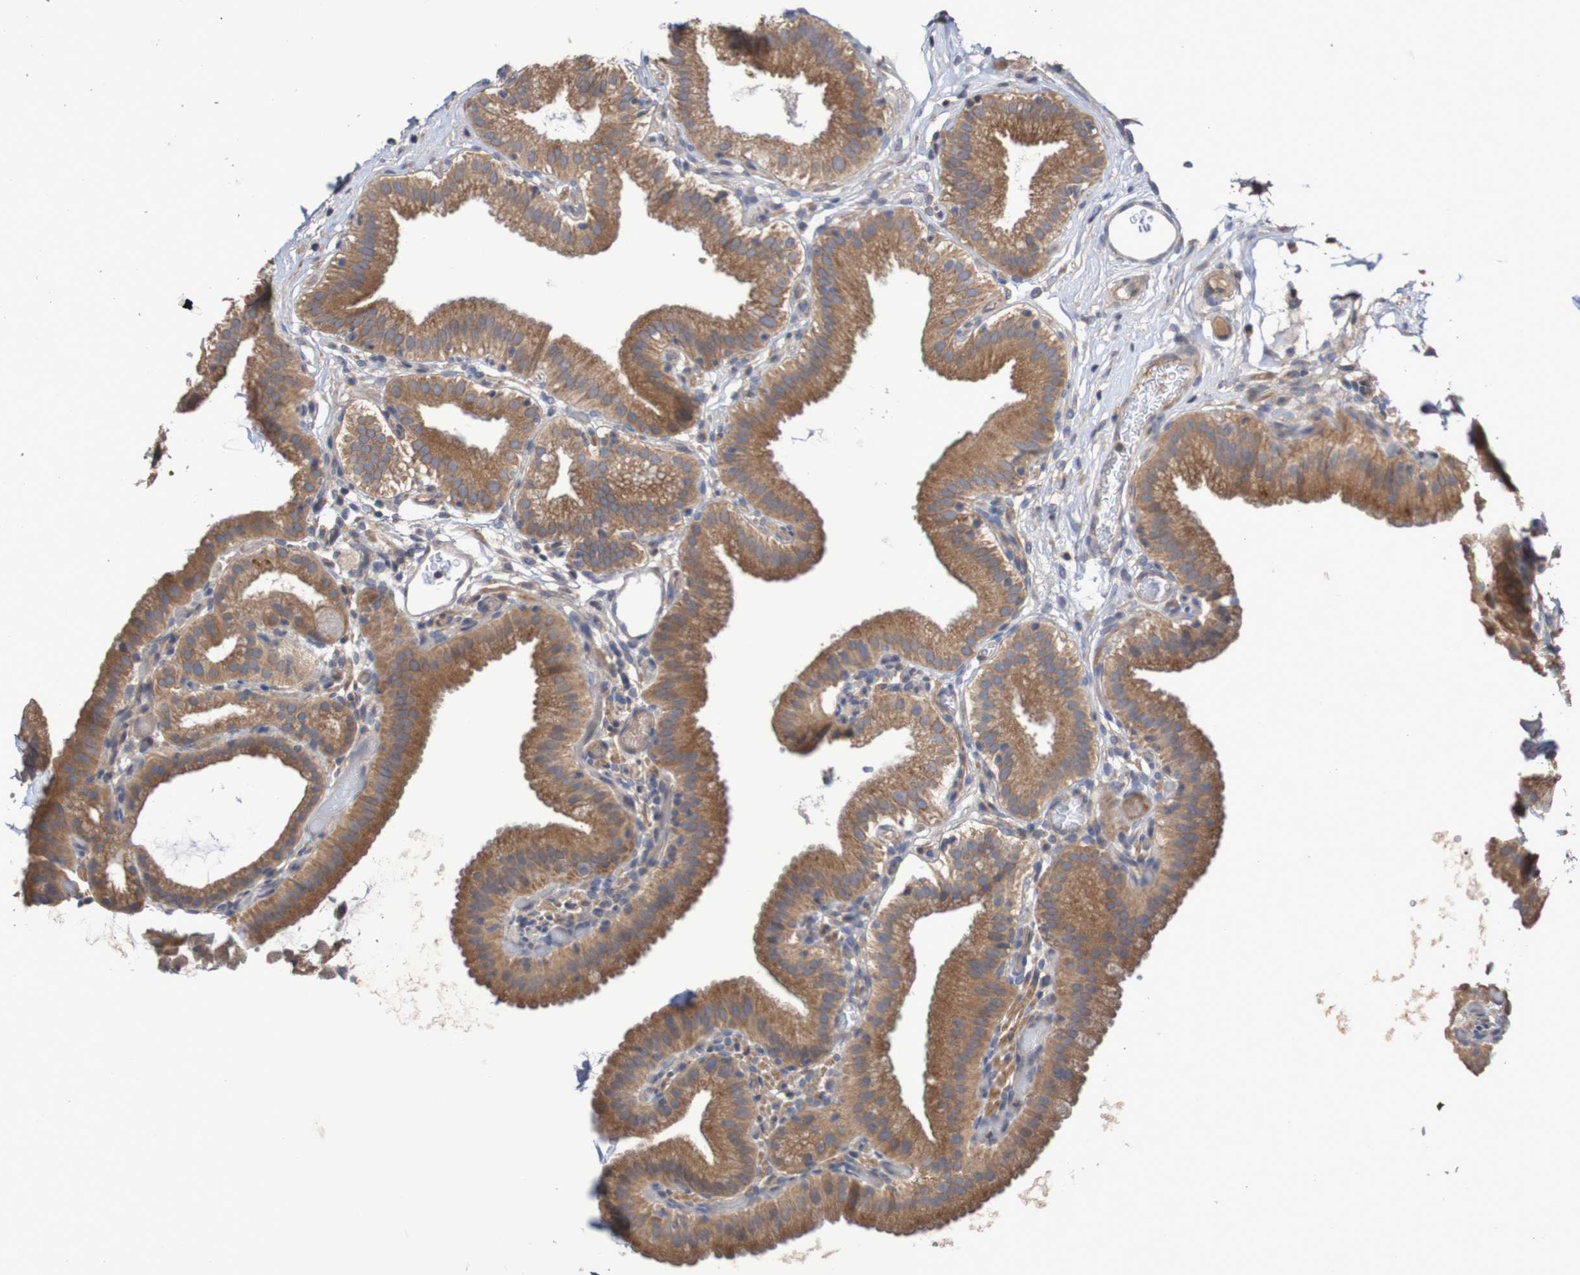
{"staining": {"intensity": "moderate", "quantity": ">75%", "location": "cytoplasmic/membranous"}, "tissue": "gallbladder", "cell_type": "Glandular cells", "image_type": "normal", "snomed": [{"axis": "morphology", "description": "Normal tissue, NOS"}, {"axis": "topography", "description": "Gallbladder"}], "caption": "Immunohistochemistry of unremarkable gallbladder shows medium levels of moderate cytoplasmic/membranous staining in approximately >75% of glandular cells.", "gene": "PHYH", "patient": {"sex": "male", "age": 54}}